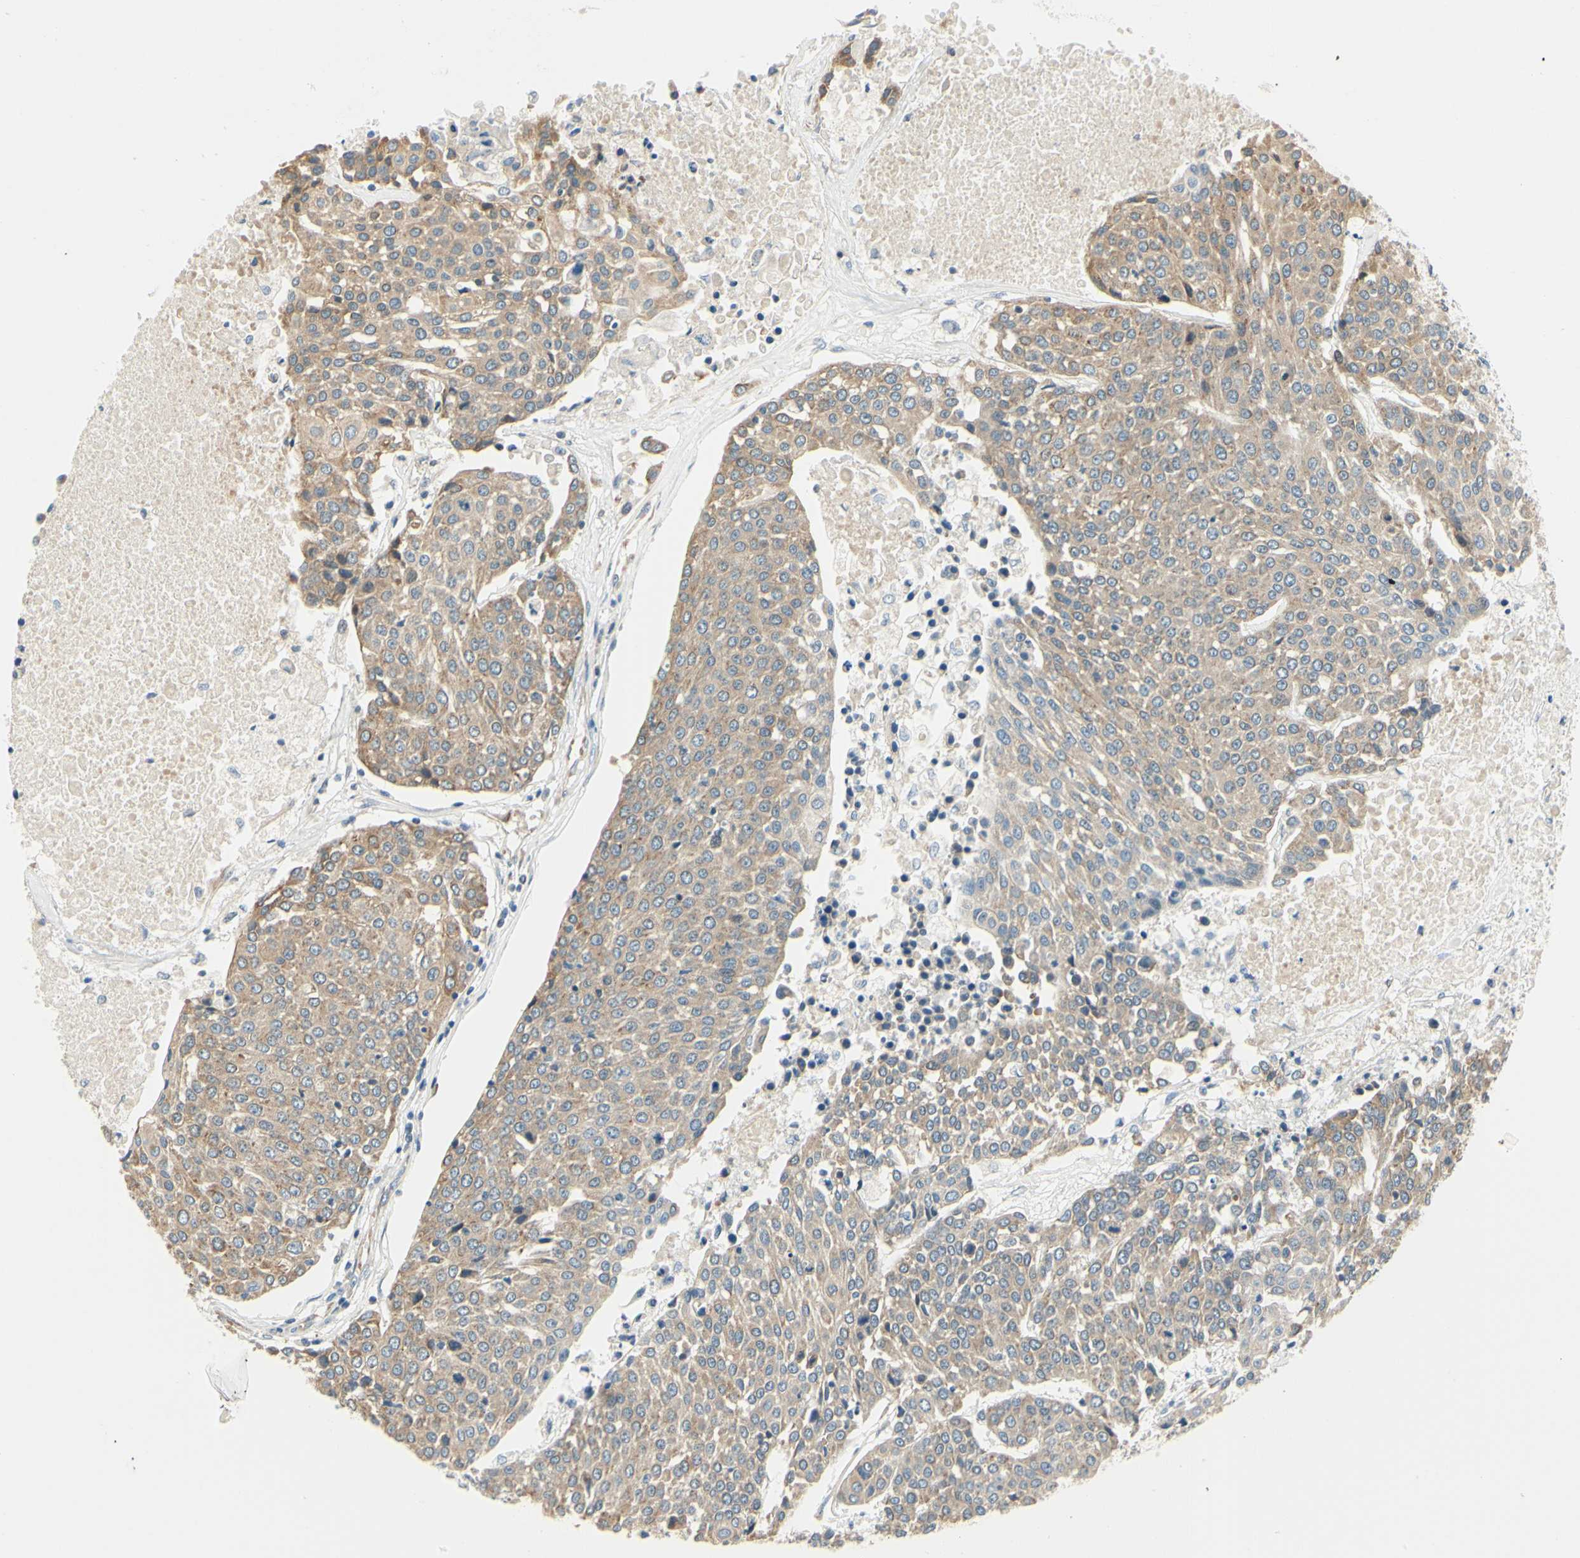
{"staining": {"intensity": "weak", "quantity": ">75%", "location": "cytoplasmic/membranous"}, "tissue": "urothelial cancer", "cell_type": "Tumor cells", "image_type": "cancer", "snomed": [{"axis": "morphology", "description": "Urothelial carcinoma, High grade"}, {"axis": "topography", "description": "Urinary bladder"}], "caption": "Human urothelial cancer stained with a brown dye exhibits weak cytoplasmic/membranous positive expression in about >75% of tumor cells.", "gene": "IGDCC4", "patient": {"sex": "female", "age": 85}}